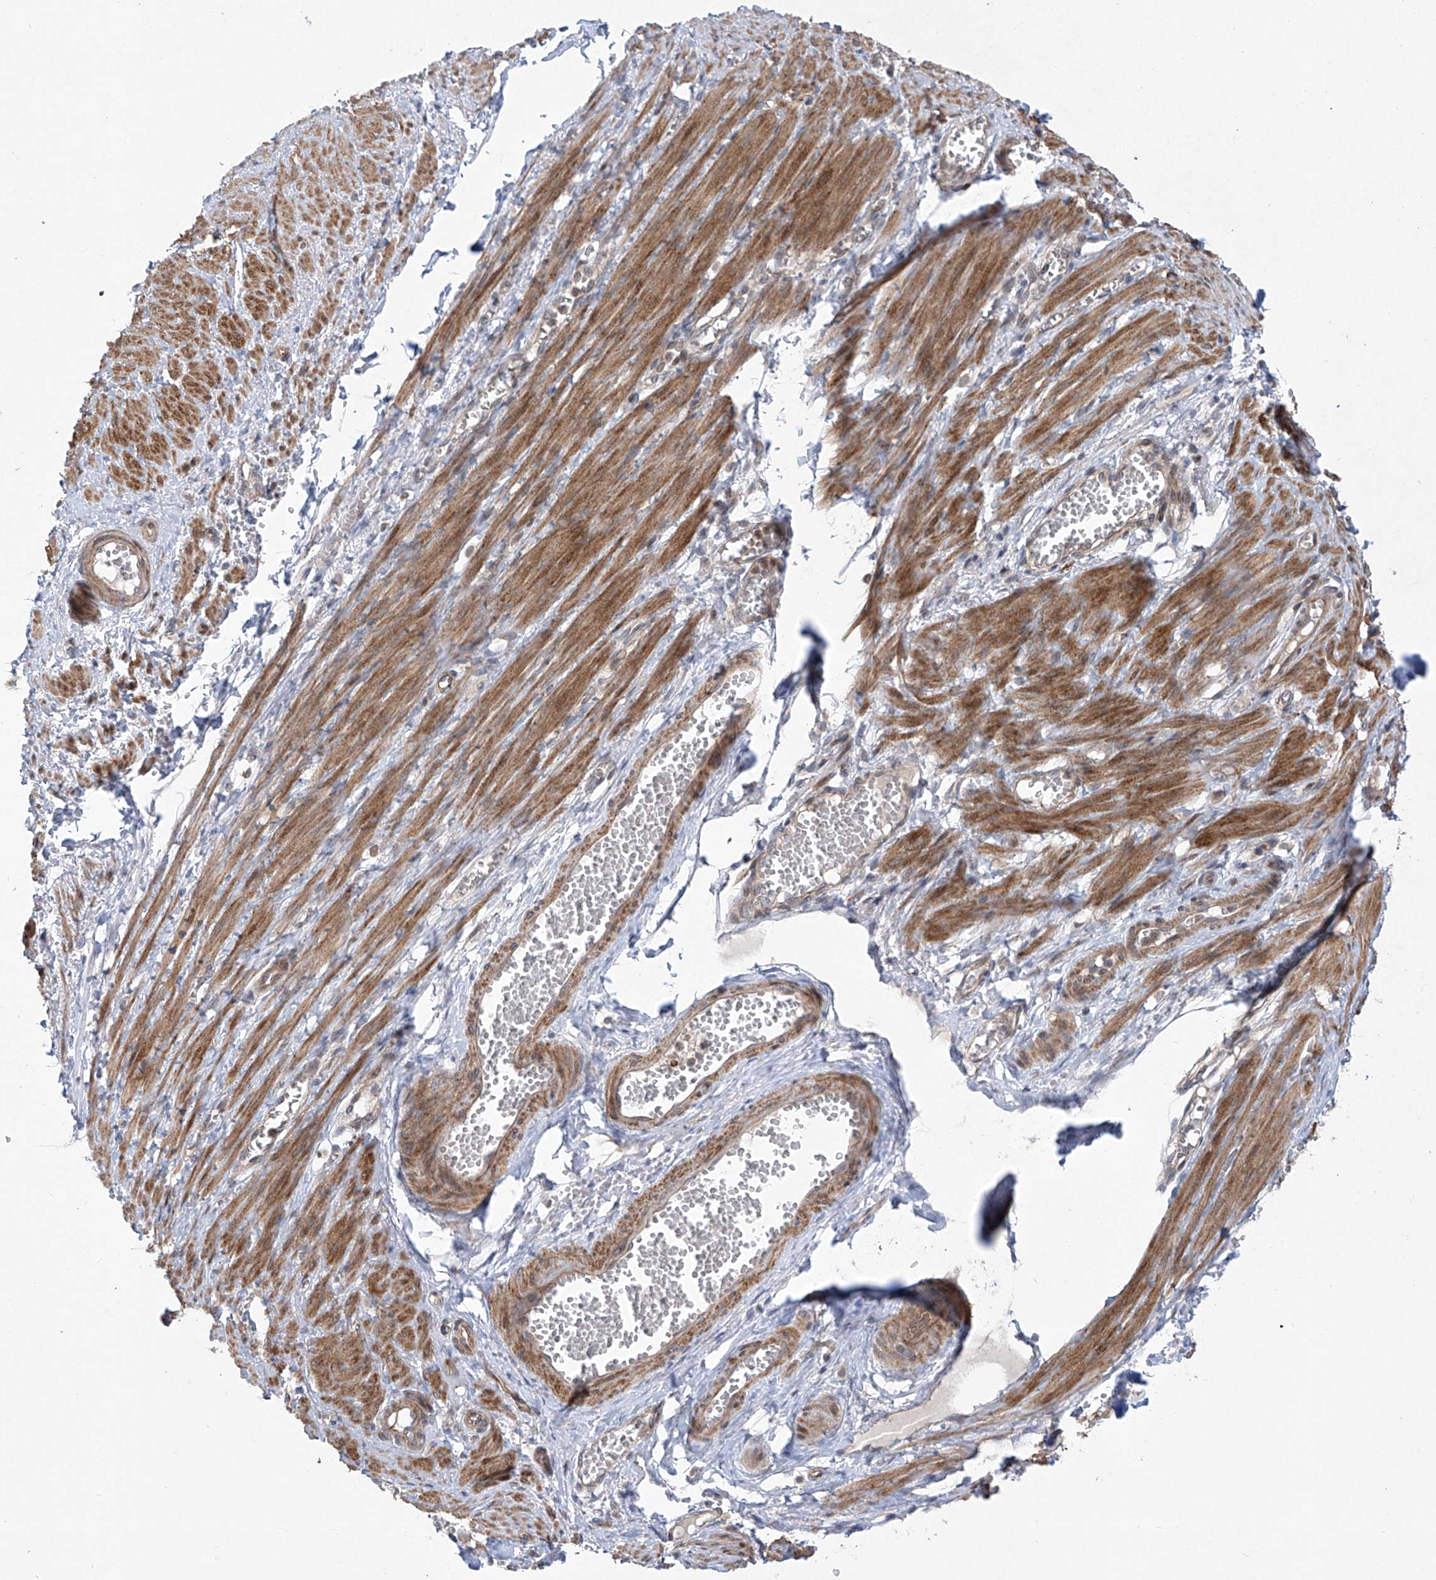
{"staining": {"intensity": "weak", "quantity": "<25%", "location": "cytoplasmic/membranous"}, "tissue": "adipose tissue", "cell_type": "Adipocytes", "image_type": "normal", "snomed": [{"axis": "morphology", "description": "Normal tissue, NOS"}, {"axis": "topography", "description": "Smooth muscle"}, {"axis": "topography", "description": "Peripheral nerve tissue"}], "caption": "The image demonstrates no staining of adipocytes in unremarkable adipose tissue. (Brightfield microscopy of DAB immunohistochemistry at high magnification).", "gene": "KLC4", "patient": {"sex": "female", "age": 39}}